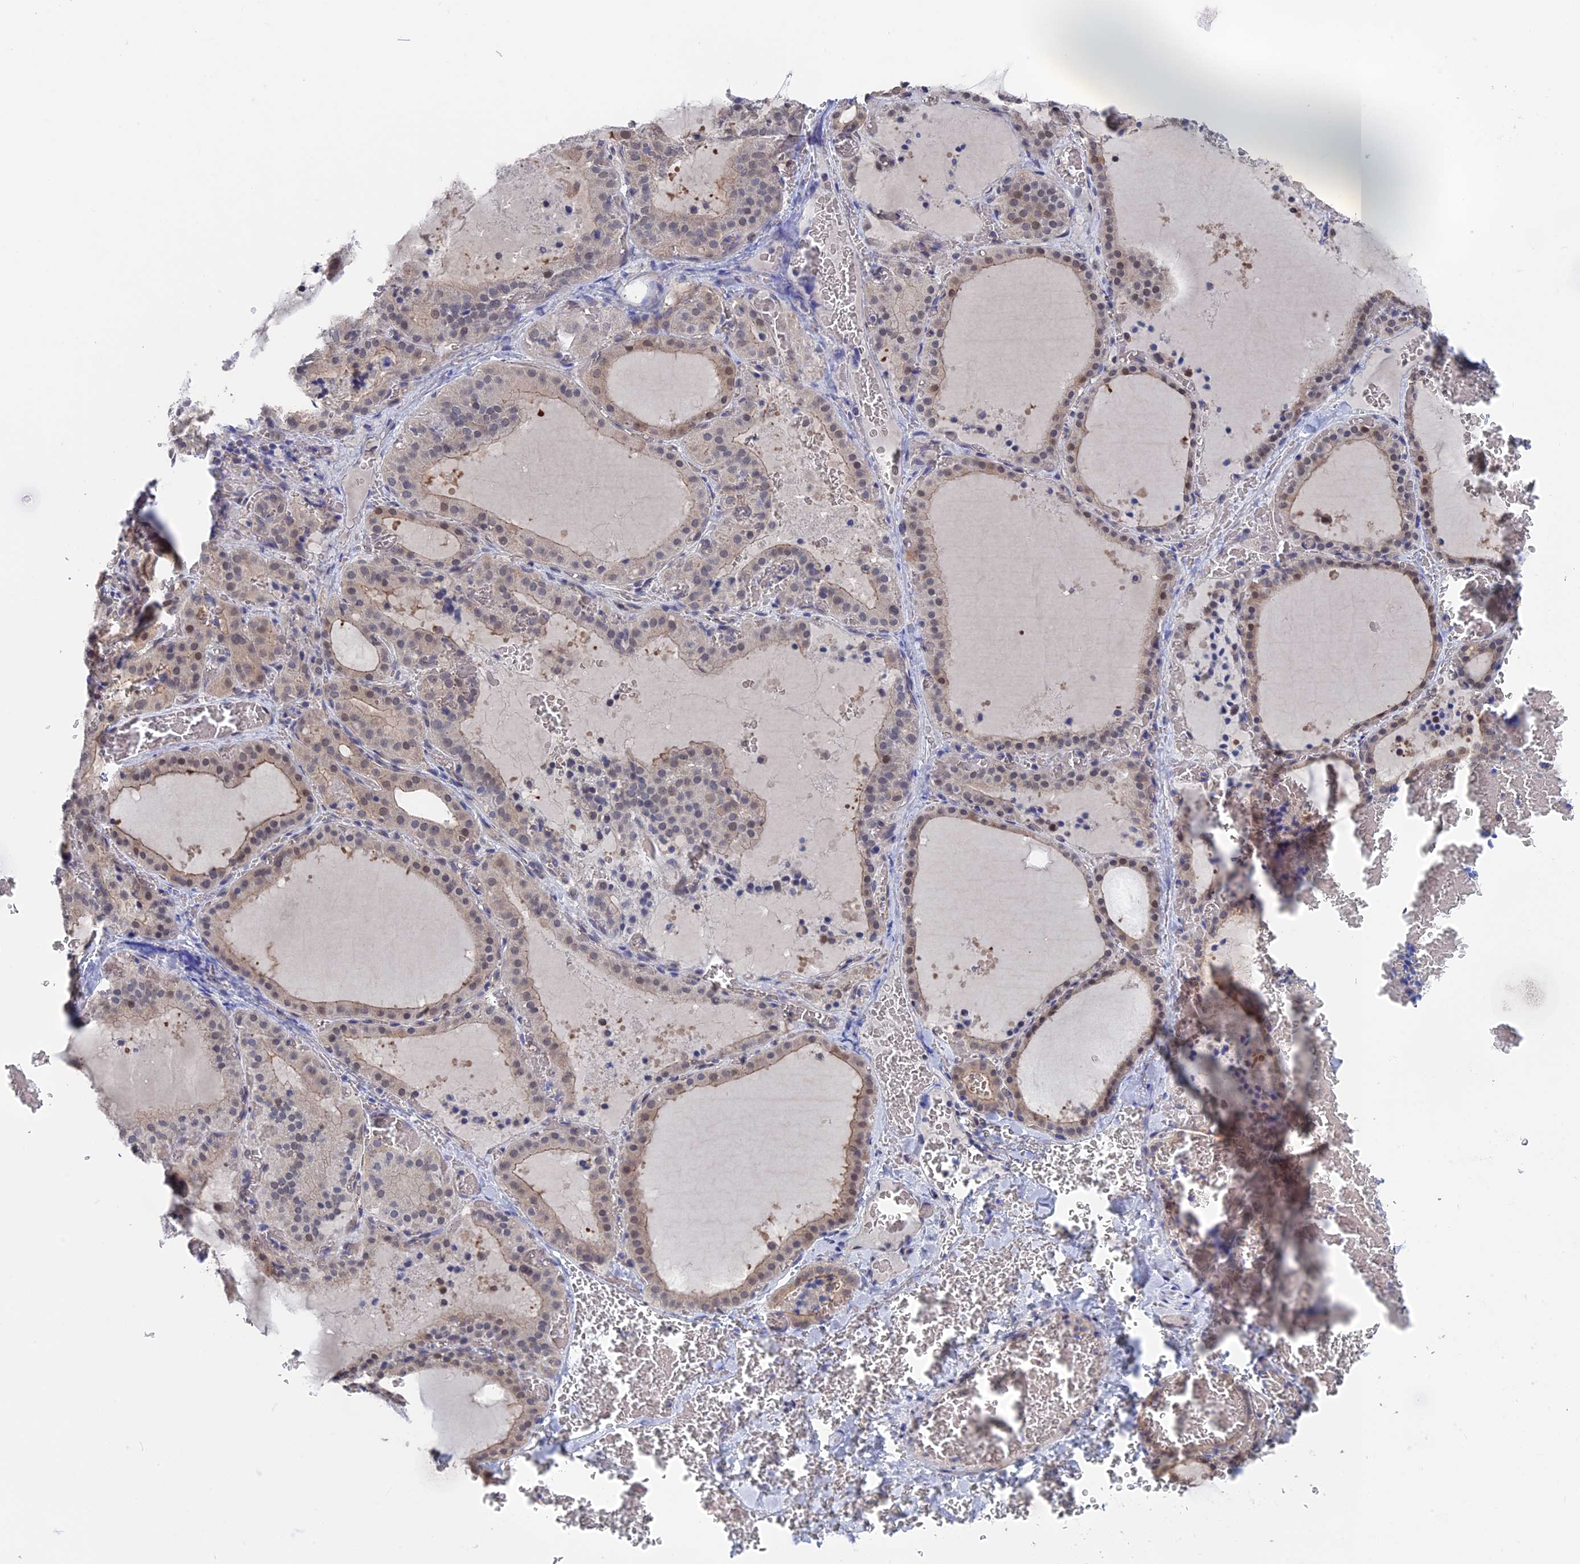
{"staining": {"intensity": "moderate", "quantity": "25%-75%", "location": "cytoplasmic/membranous,nuclear"}, "tissue": "thyroid gland", "cell_type": "Glandular cells", "image_type": "normal", "snomed": [{"axis": "morphology", "description": "Normal tissue, NOS"}, {"axis": "topography", "description": "Thyroid gland"}], "caption": "Approximately 25%-75% of glandular cells in benign thyroid gland display moderate cytoplasmic/membranous,nuclear protein staining as visualized by brown immunohistochemical staining.", "gene": "NUTF2", "patient": {"sex": "female", "age": 39}}